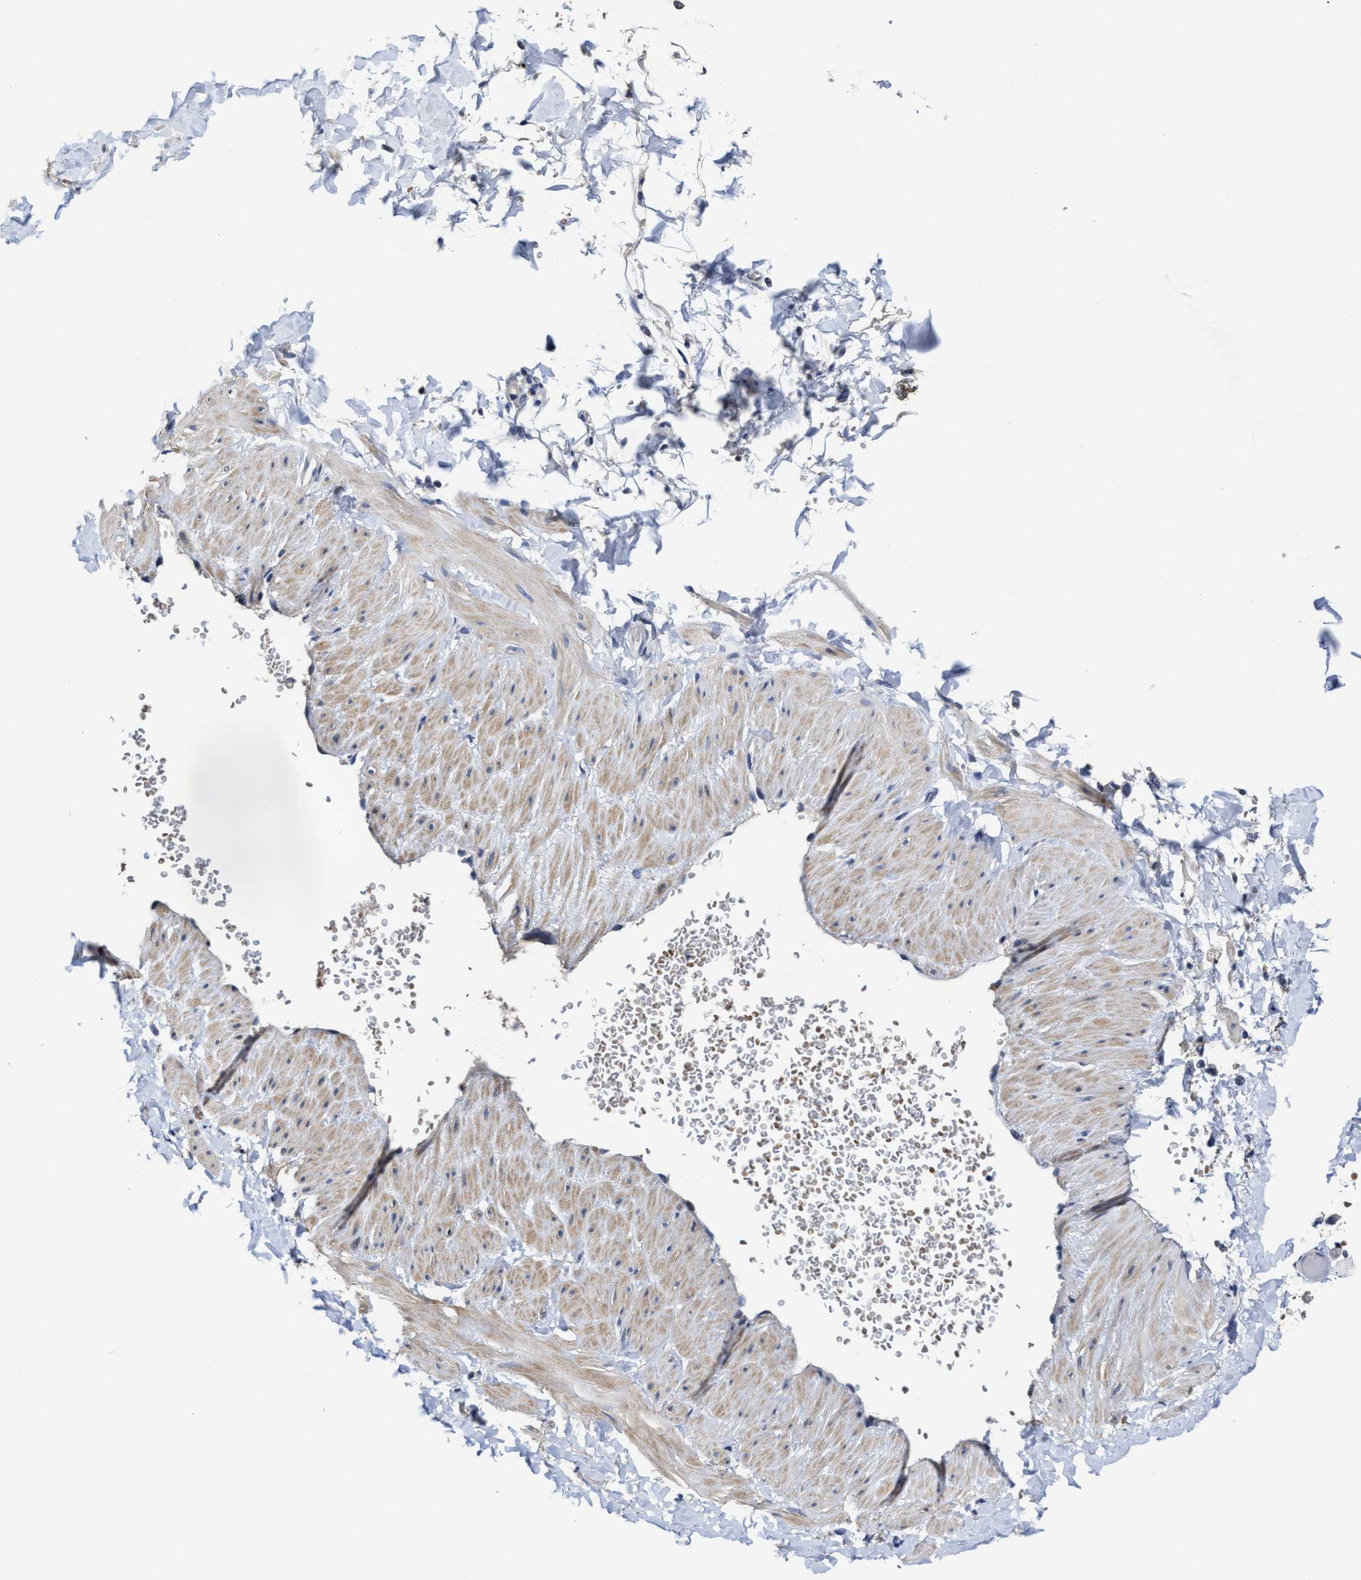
{"staining": {"intensity": "negative", "quantity": "none", "location": "none"}, "tissue": "adipose tissue", "cell_type": "Adipocytes", "image_type": "normal", "snomed": [{"axis": "morphology", "description": "Normal tissue, NOS"}, {"axis": "topography", "description": "Adipose tissue"}, {"axis": "topography", "description": "Vascular tissue"}, {"axis": "topography", "description": "Peripheral nerve tissue"}], "caption": "Immunohistochemical staining of unremarkable human adipose tissue reveals no significant expression in adipocytes. Brightfield microscopy of immunohistochemistry (IHC) stained with DAB (3,3'-diaminobenzidine) (brown) and hematoxylin (blue), captured at high magnification.", "gene": "ZFAT", "patient": {"sex": "male", "age": 25}}